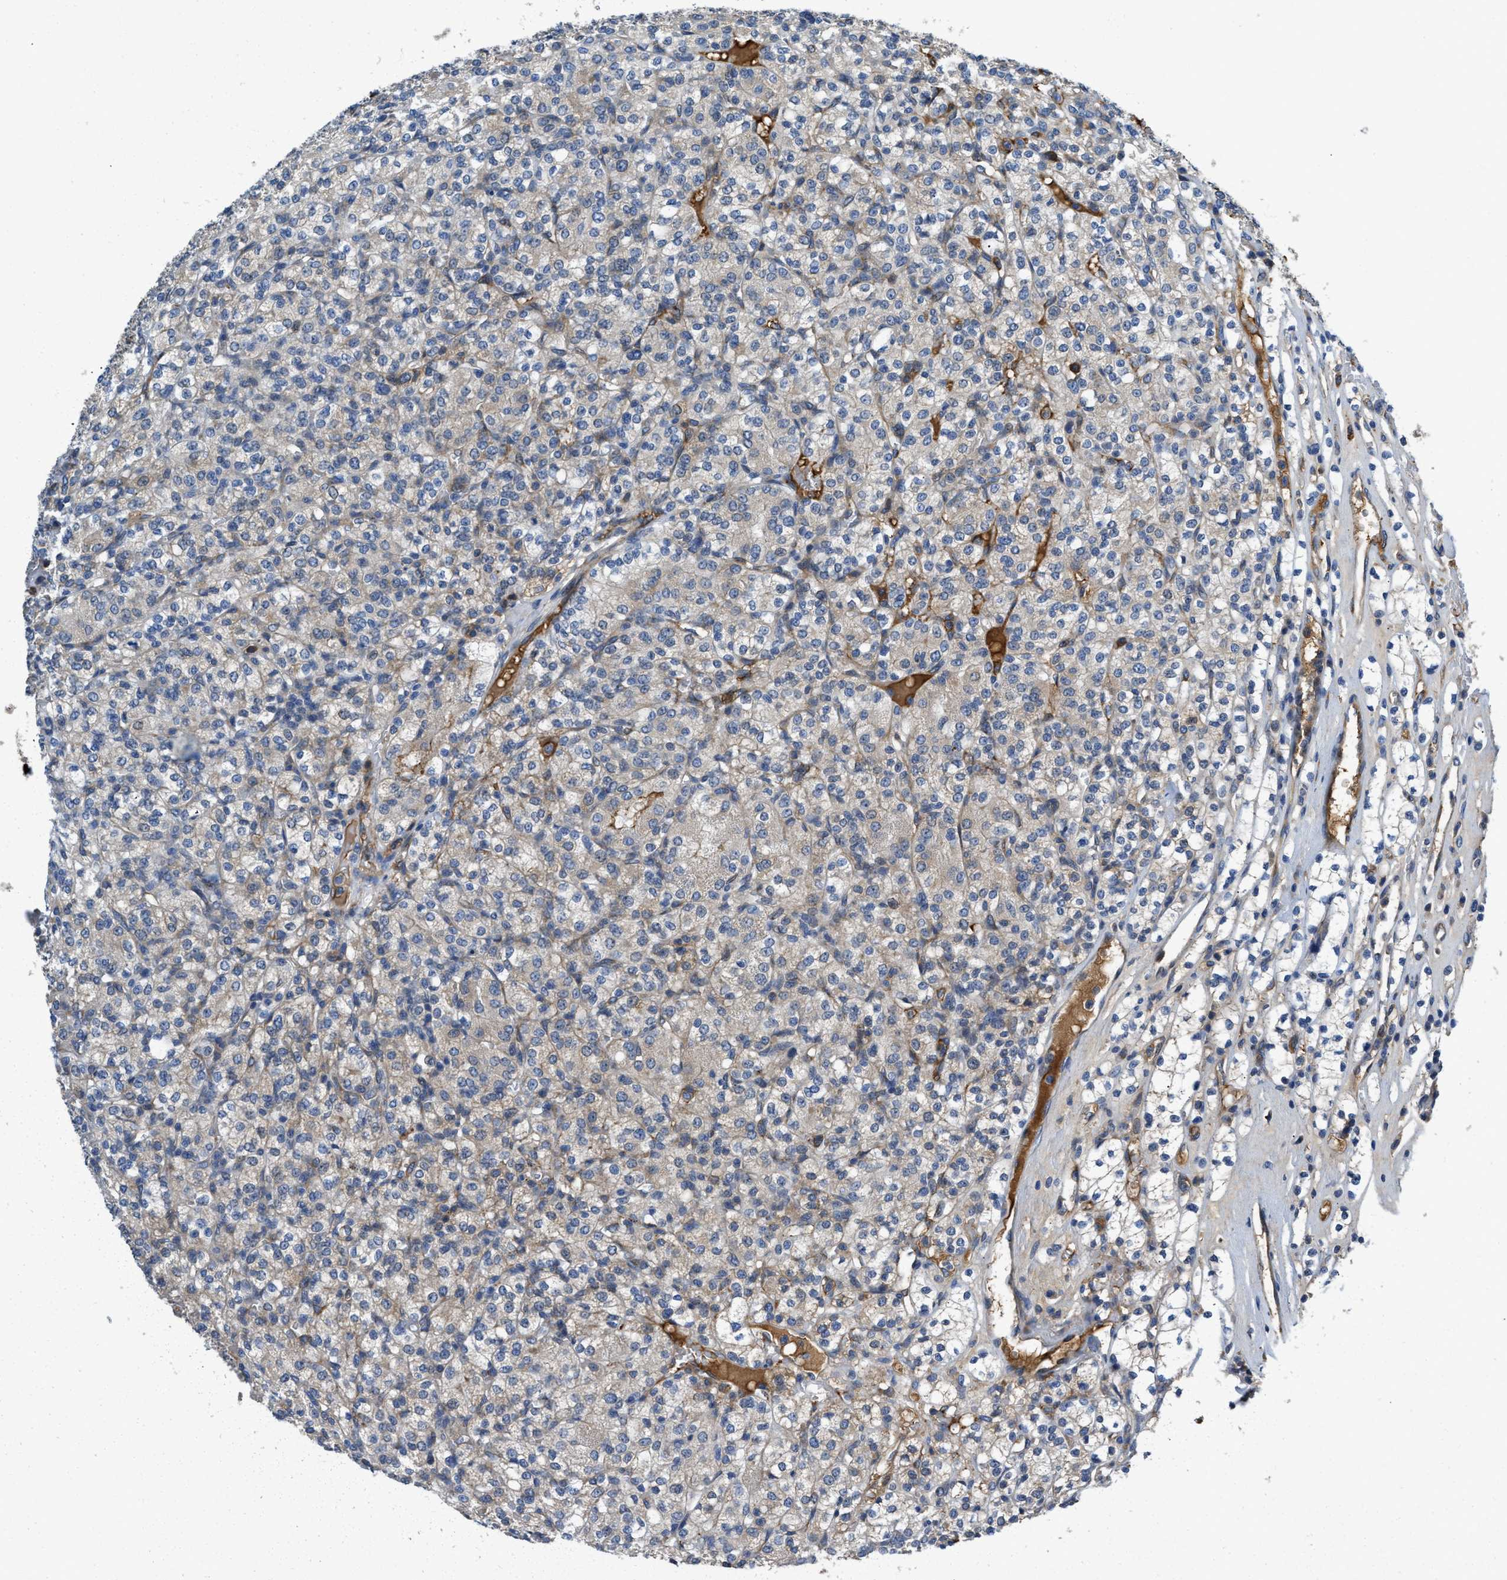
{"staining": {"intensity": "weak", "quantity": "25%-75%", "location": "cytoplasmic/membranous"}, "tissue": "renal cancer", "cell_type": "Tumor cells", "image_type": "cancer", "snomed": [{"axis": "morphology", "description": "Adenocarcinoma, NOS"}, {"axis": "topography", "description": "Kidney"}], "caption": "The immunohistochemical stain highlights weak cytoplasmic/membranous expression in tumor cells of renal cancer (adenocarcinoma) tissue. (DAB (3,3'-diaminobenzidine) = brown stain, brightfield microscopy at high magnification).", "gene": "GGCX", "patient": {"sex": "male", "age": 77}}